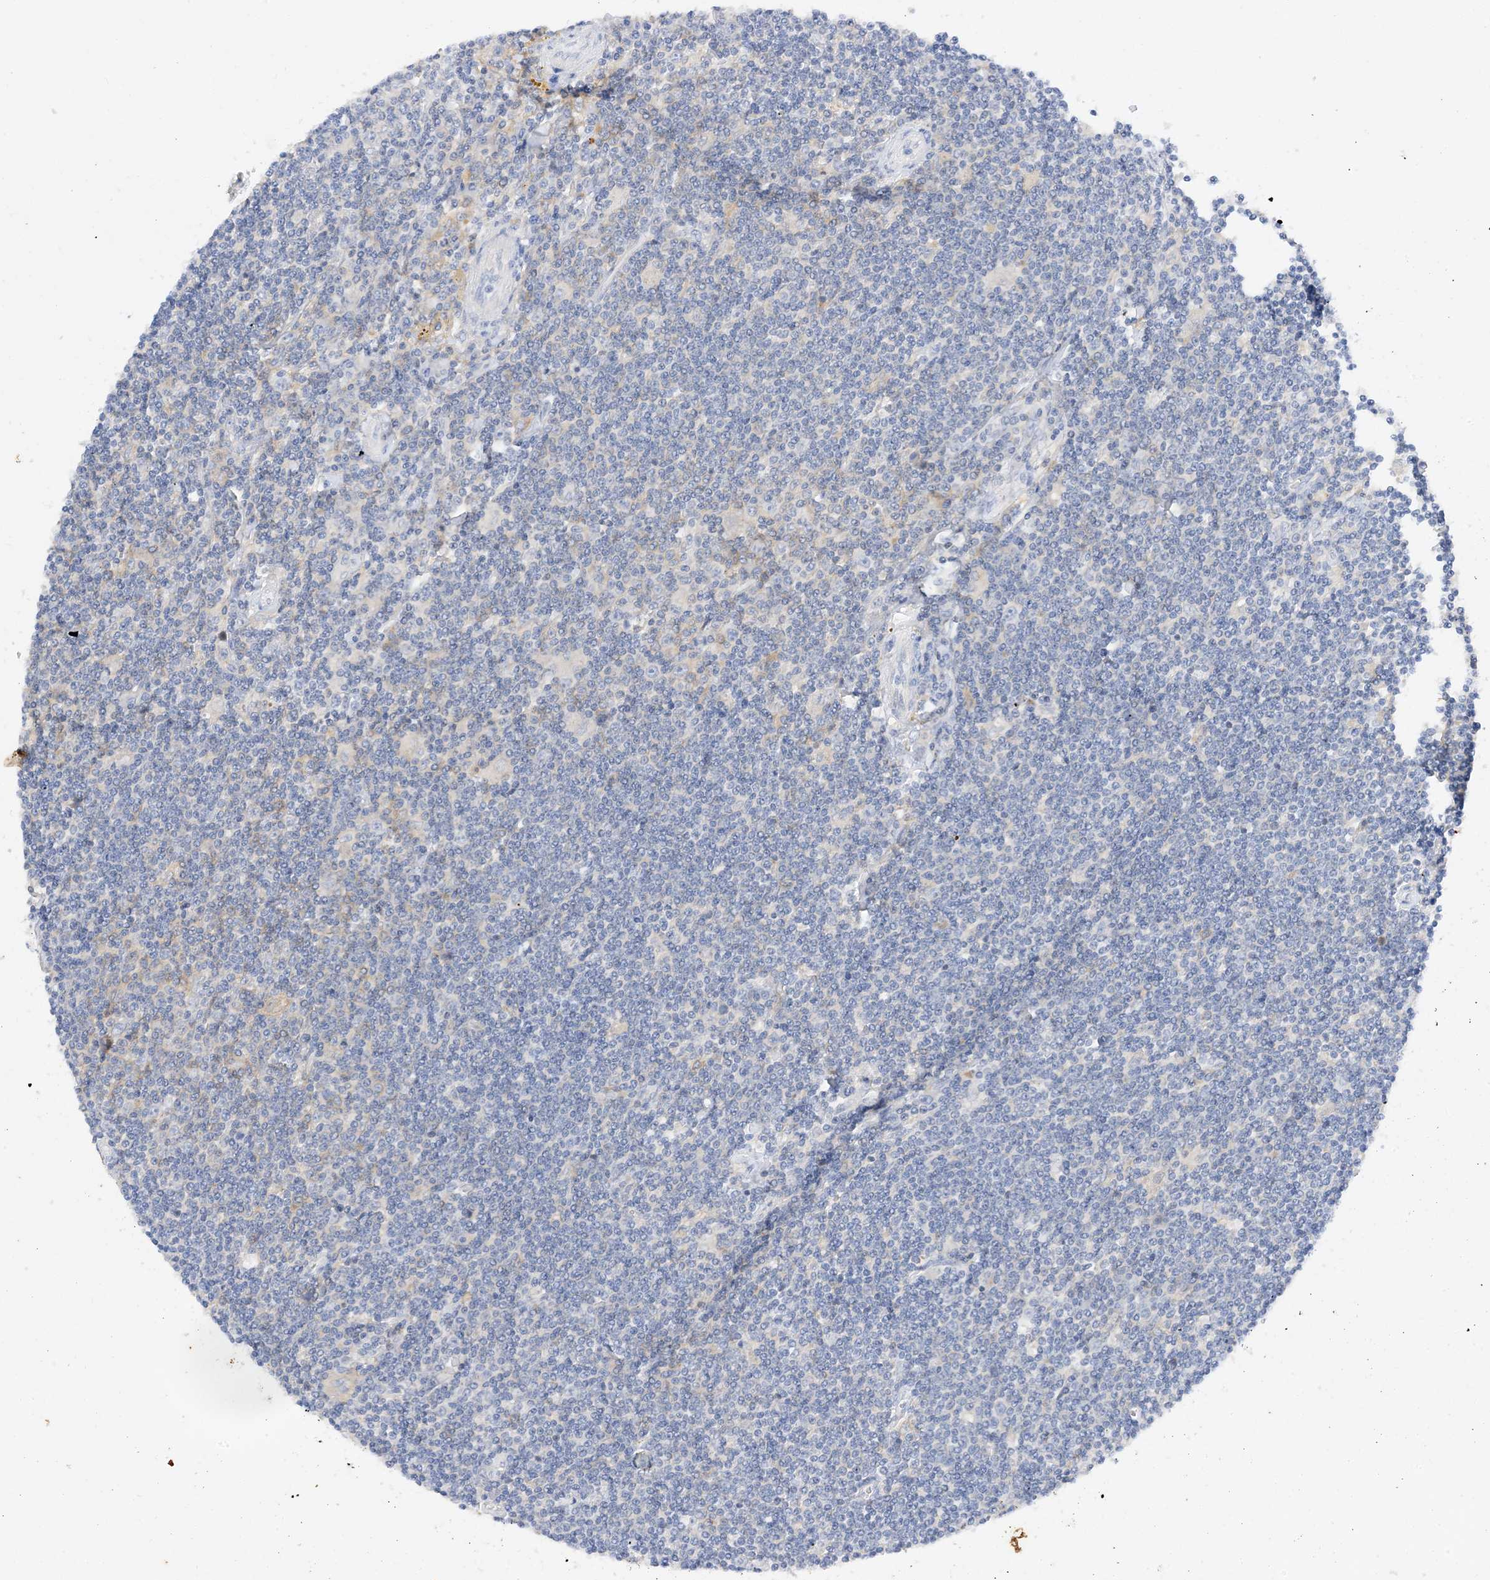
{"staining": {"intensity": "negative", "quantity": "none", "location": "none"}, "tissue": "lymphoma", "cell_type": "Tumor cells", "image_type": "cancer", "snomed": [{"axis": "morphology", "description": "Malignant lymphoma, non-Hodgkin's type, Low grade"}, {"axis": "topography", "description": "Spleen"}], "caption": "Protein analysis of malignant lymphoma, non-Hodgkin's type (low-grade) reveals no significant expression in tumor cells.", "gene": "ARV1", "patient": {"sex": "male", "age": 76}}